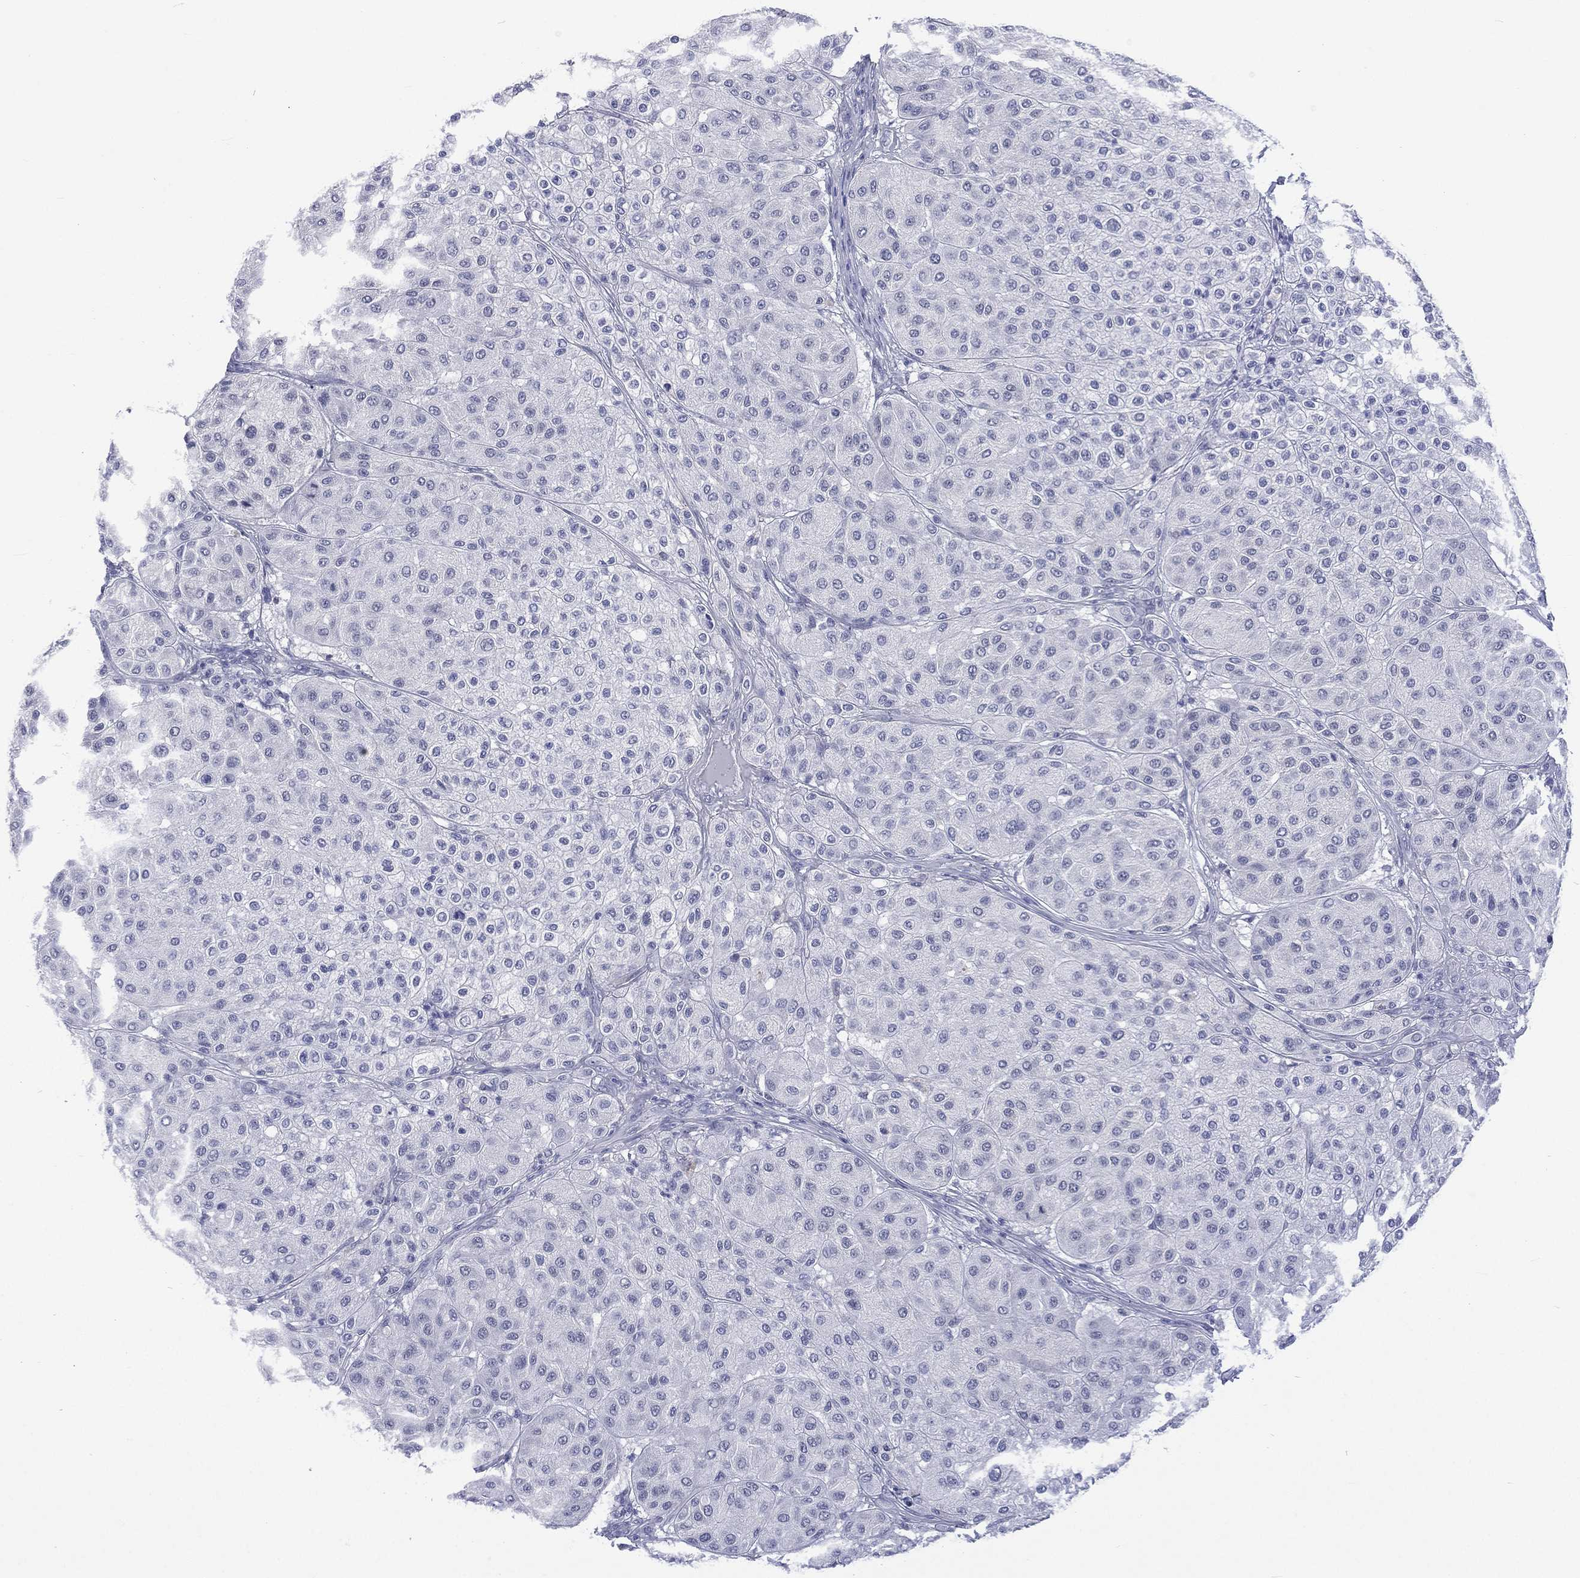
{"staining": {"intensity": "negative", "quantity": "none", "location": "none"}, "tissue": "melanoma", "cell_type": "Tumor cells", "image_type": "cancer", "snomed": [{"axis": "morphology", "description": "Malignant melanoma, Metastatic site"}, {"axis": "topography", "description": "Smooth muscle"}], "caption": "Tumor cells show no significant protein expression in melanoma.", "gene": "SSX1", "patient": {"sex": "male", "age": 41}}